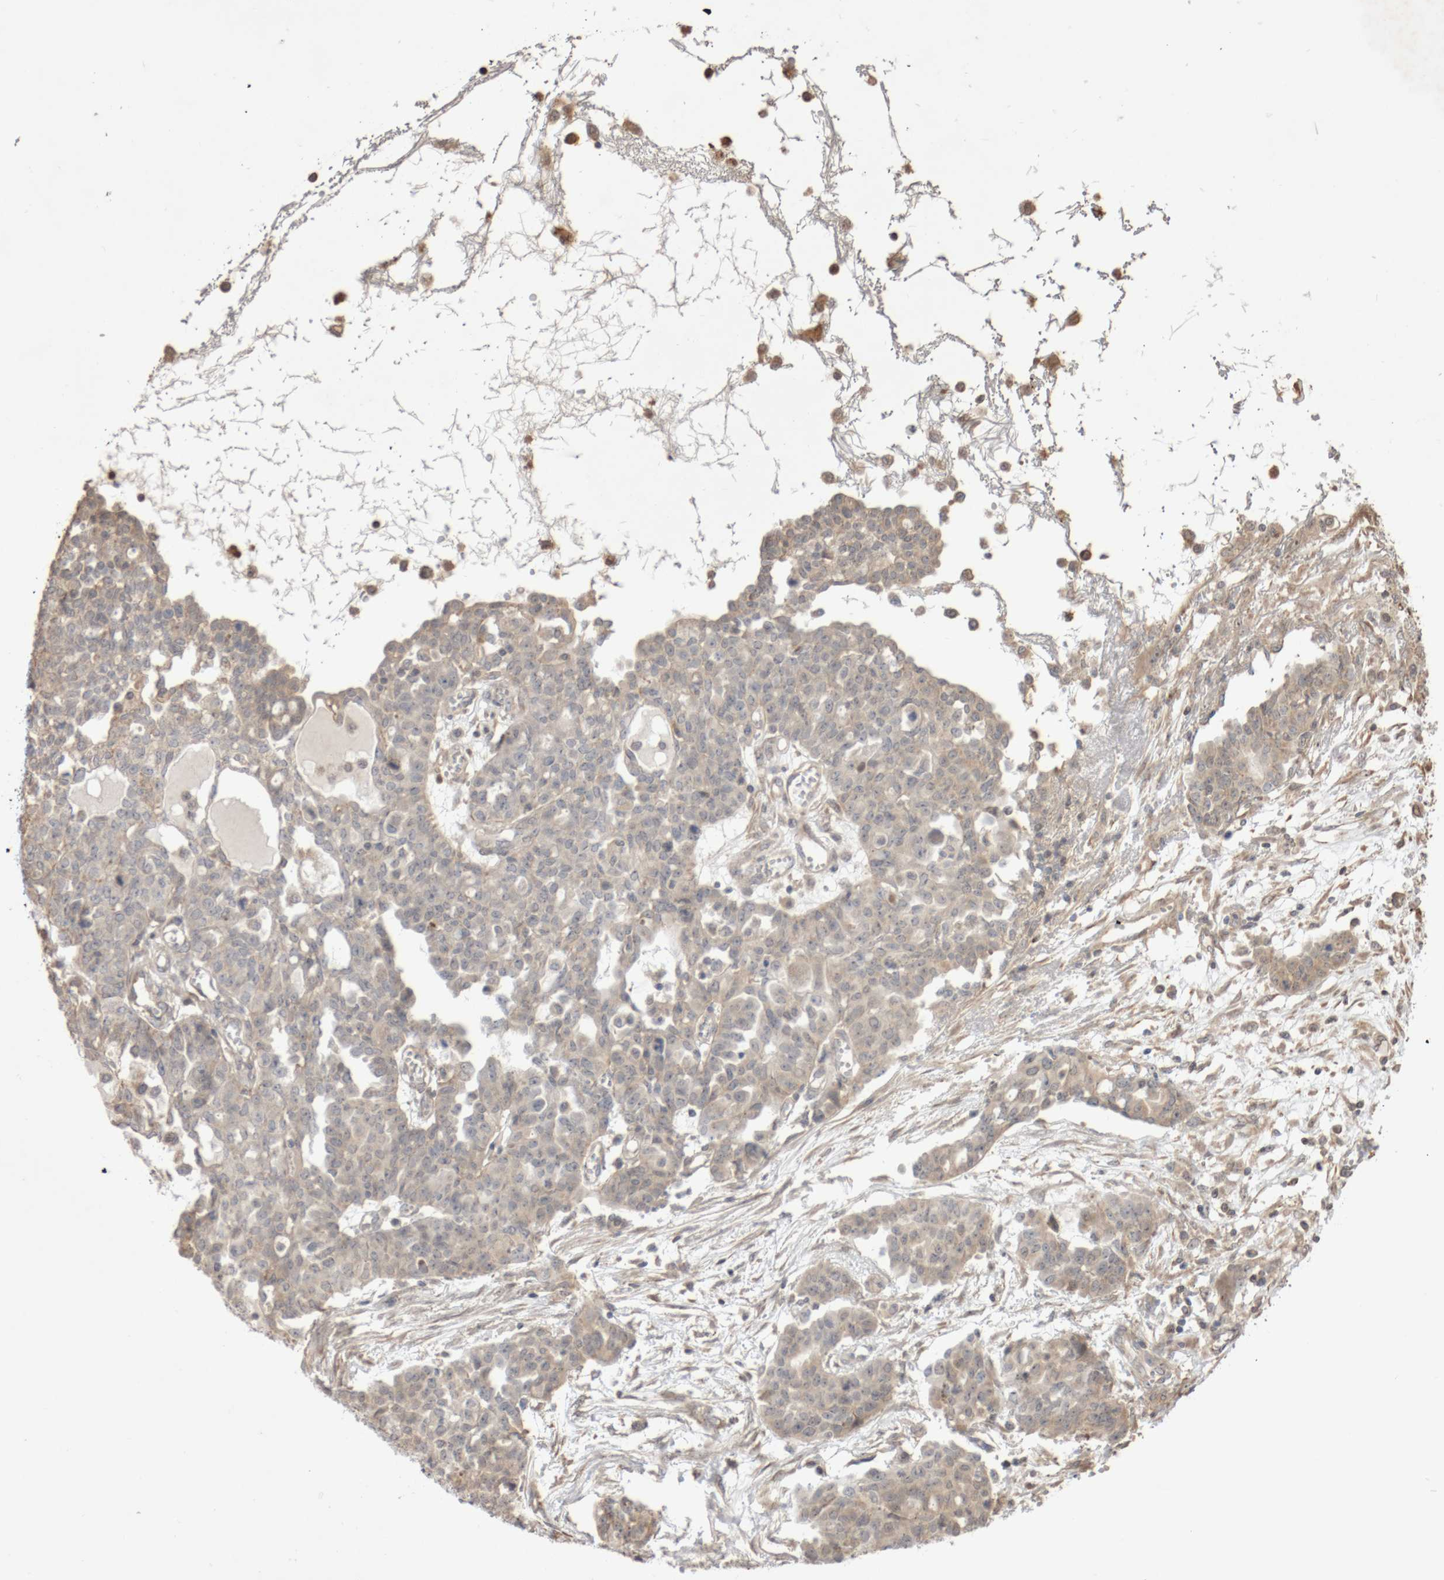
{"staining": {"intensity": "weak", "quantity": ">75%", "location": "cytoplasmic/membranous"}, "tissue": "ovarian cancer", "cell_type": "Tumor cells", "image_type": "cancer", "snomed": [{"axis": "morphology", "description": "Cystadenocarcinoma, serous, NOS"}, {"axis": "topography", "description": "Soft tissue"}, {"axis": "topography", "description": "Ovary"}], "caption": "A high-resolution histopathology image shows immunohistochemistry staining of serous cystadenocarcinoma (ovarian), which shows weak cytoplasmic/membranous expression in about >75% of tumor cells.", "gene": "DPH7", "patient": {"sex": "female", "age": 57}}